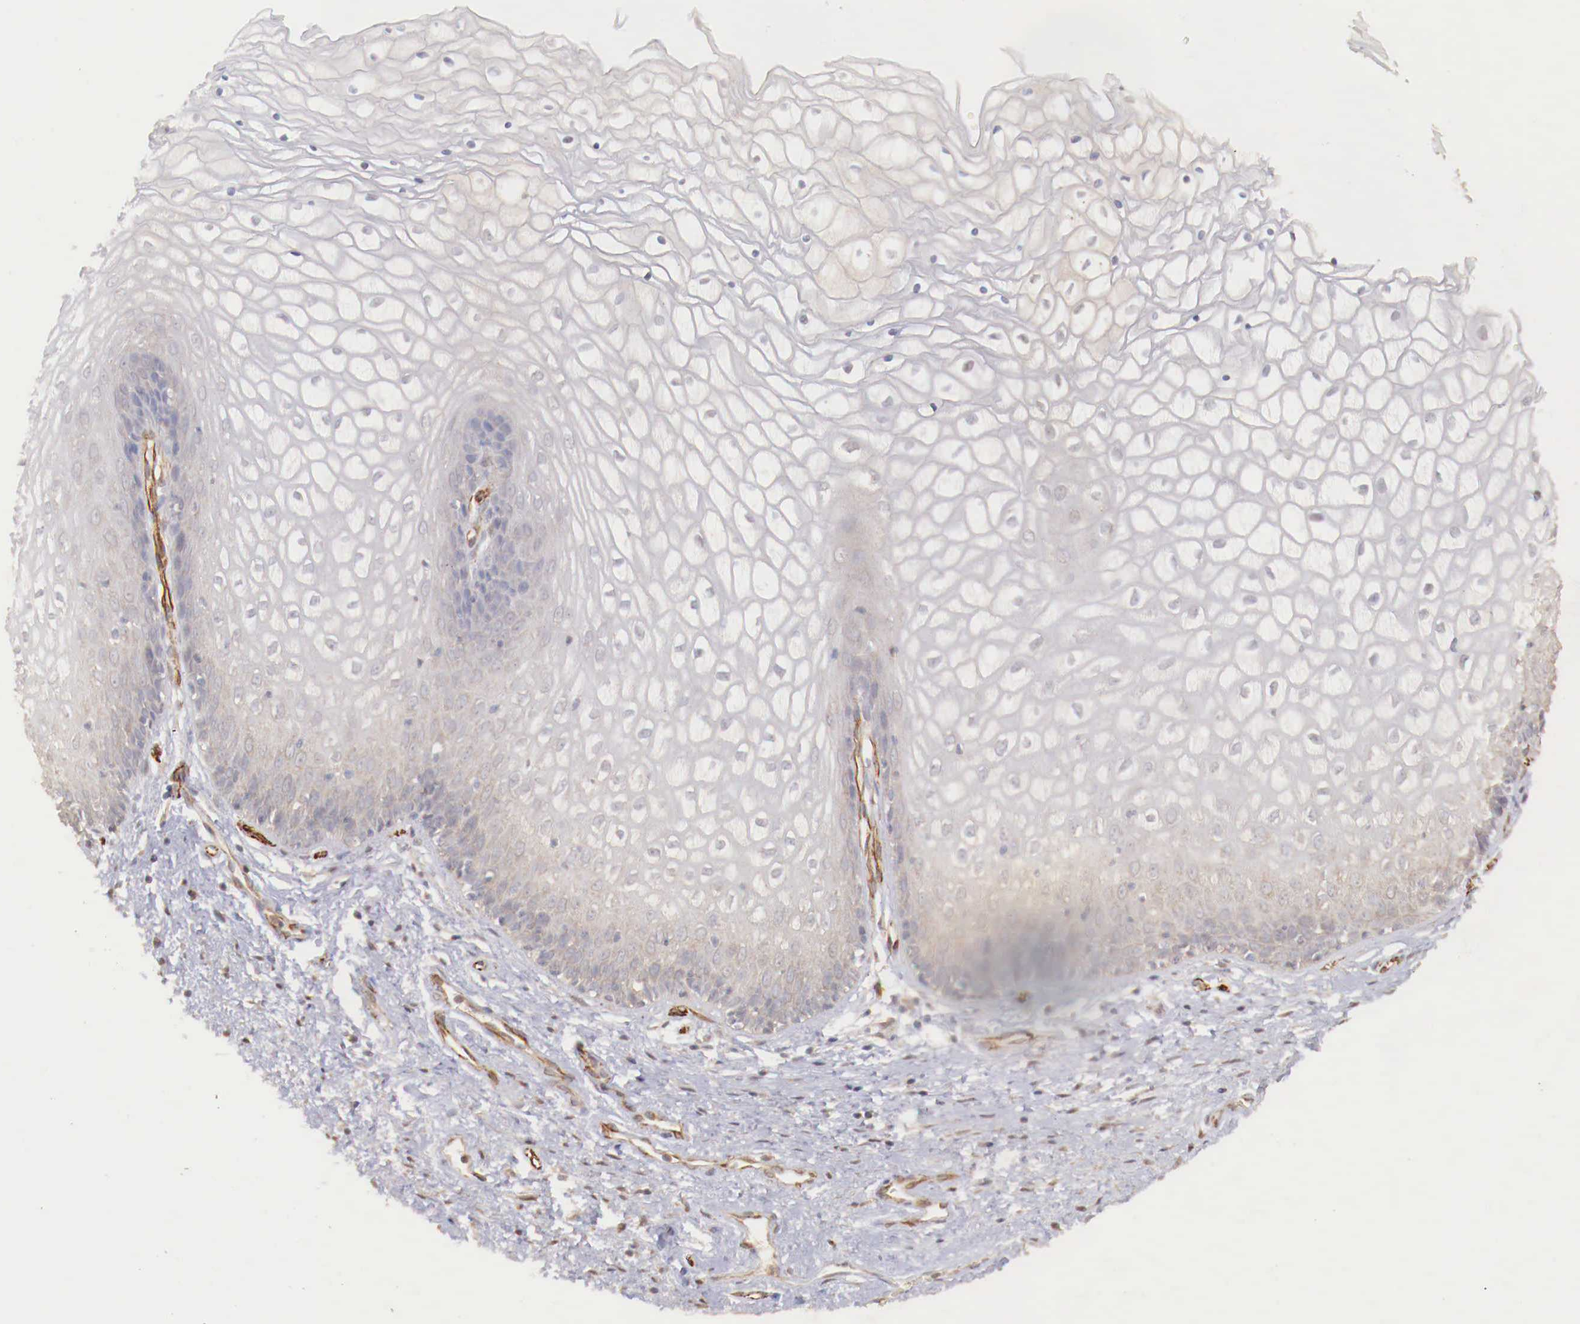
{"staining": {"intensity": "negative", "quantity": "none", "location": "none"}, "tissue": "vagina", "cell_type": "Squamous epithelial cells", "image_type": "normal", "snomed": [{"axis": "morphology", "description": "Normal tissue, NOS"}, {"axis": "topography", "description": "Vagina"}], "caption": "Squamous epithelial cells show no significant positivity in unremarkable vagina. (DAB (3,3'-diaminobenzidine) IHC with hematoxylin counter stain).", "gene": "WT1", "patient": {"sex": "female", "age": 34}}